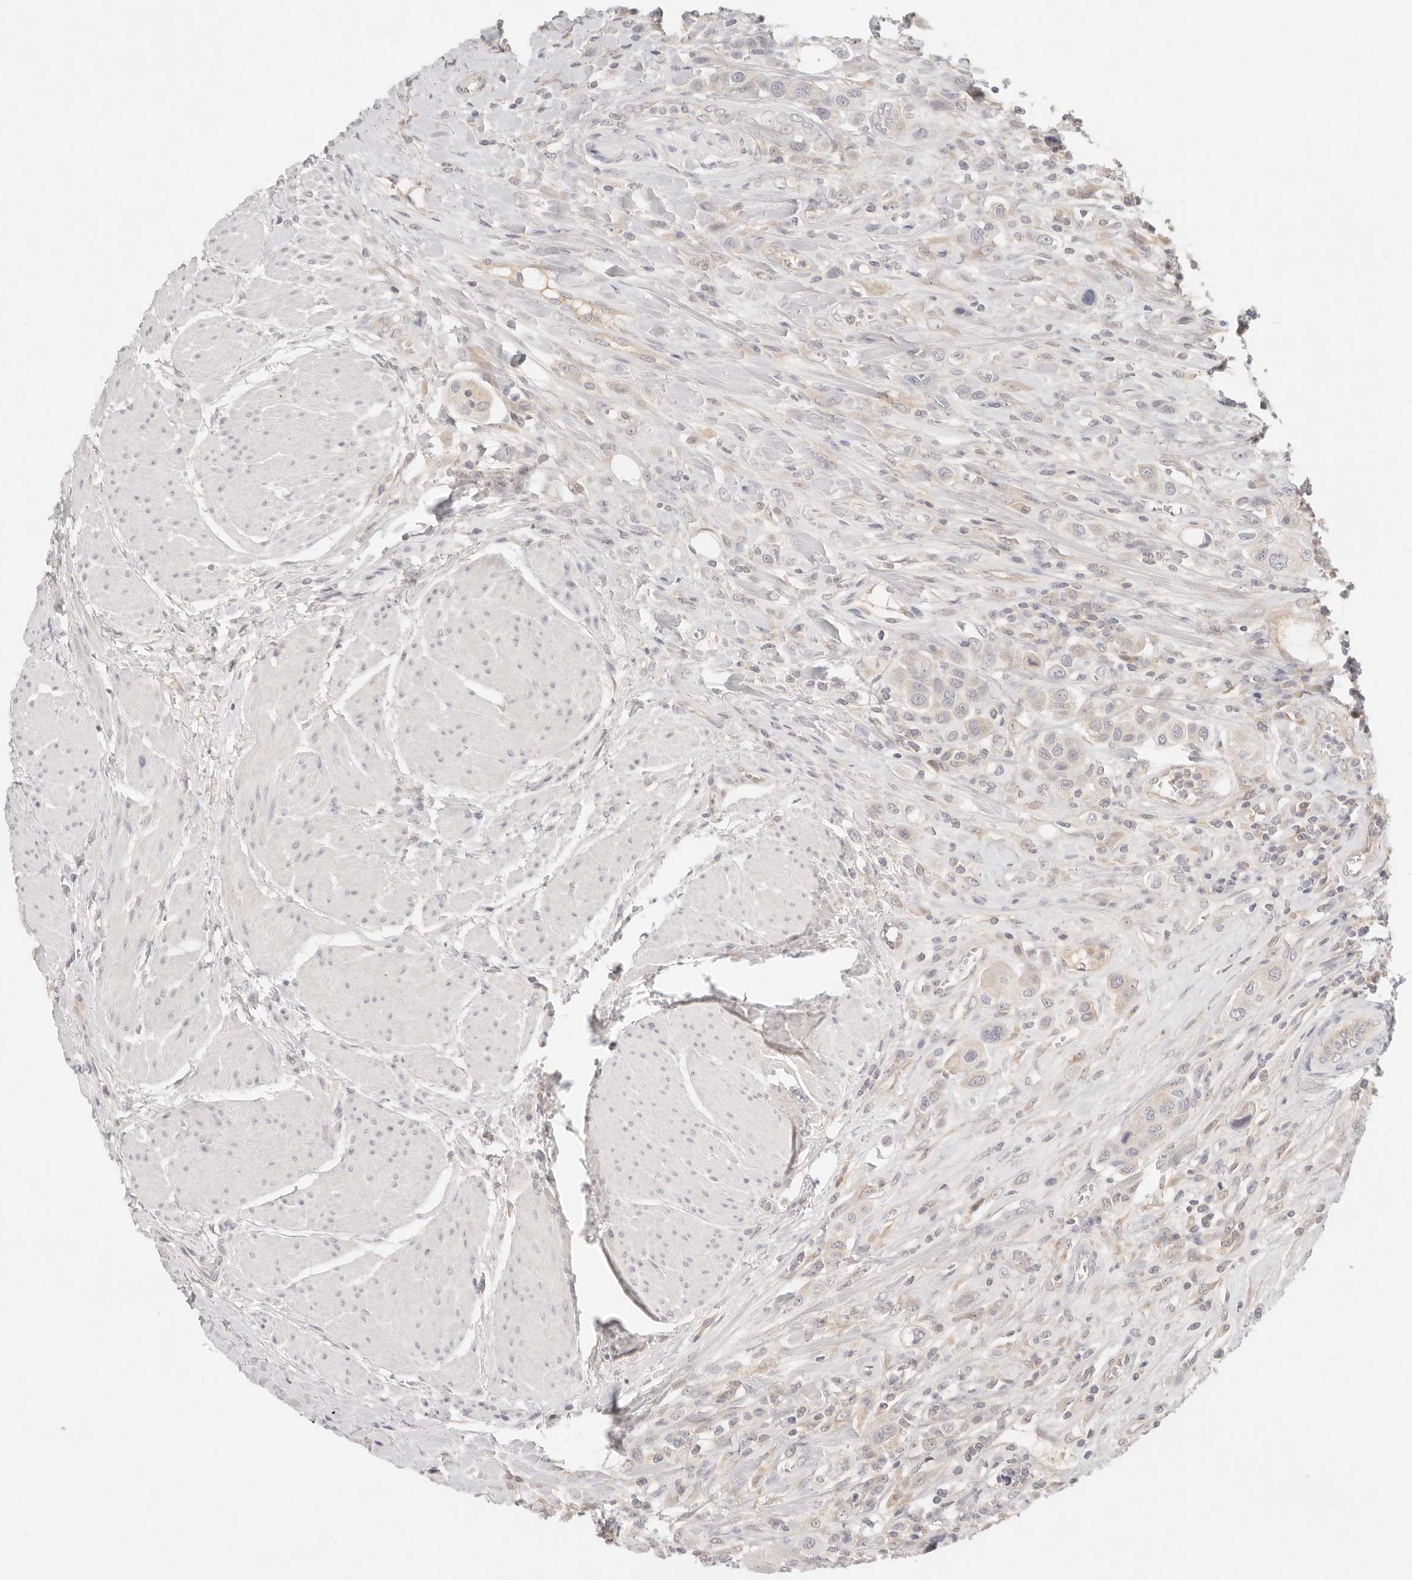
{"staining": {"intensity": "weak", "quantity": "<25%", "location": "cytoplasmic/membranous"}, "tissue": "urothelial cancer", "cell_type": "Tumor cells", "image_type": "cancer", "snomed": [{"axis": "morphology", "description": "Urothelial carcinoma, High grade"}, {"axis": "topography", "description": "Urinary bladder"}], "caption": "This is an immunohistochemistry image of urothelial cancer. There is no staining in tumor cells.", "gene": "SPHK1", "patient": {"sex": "male", "age": 50}}